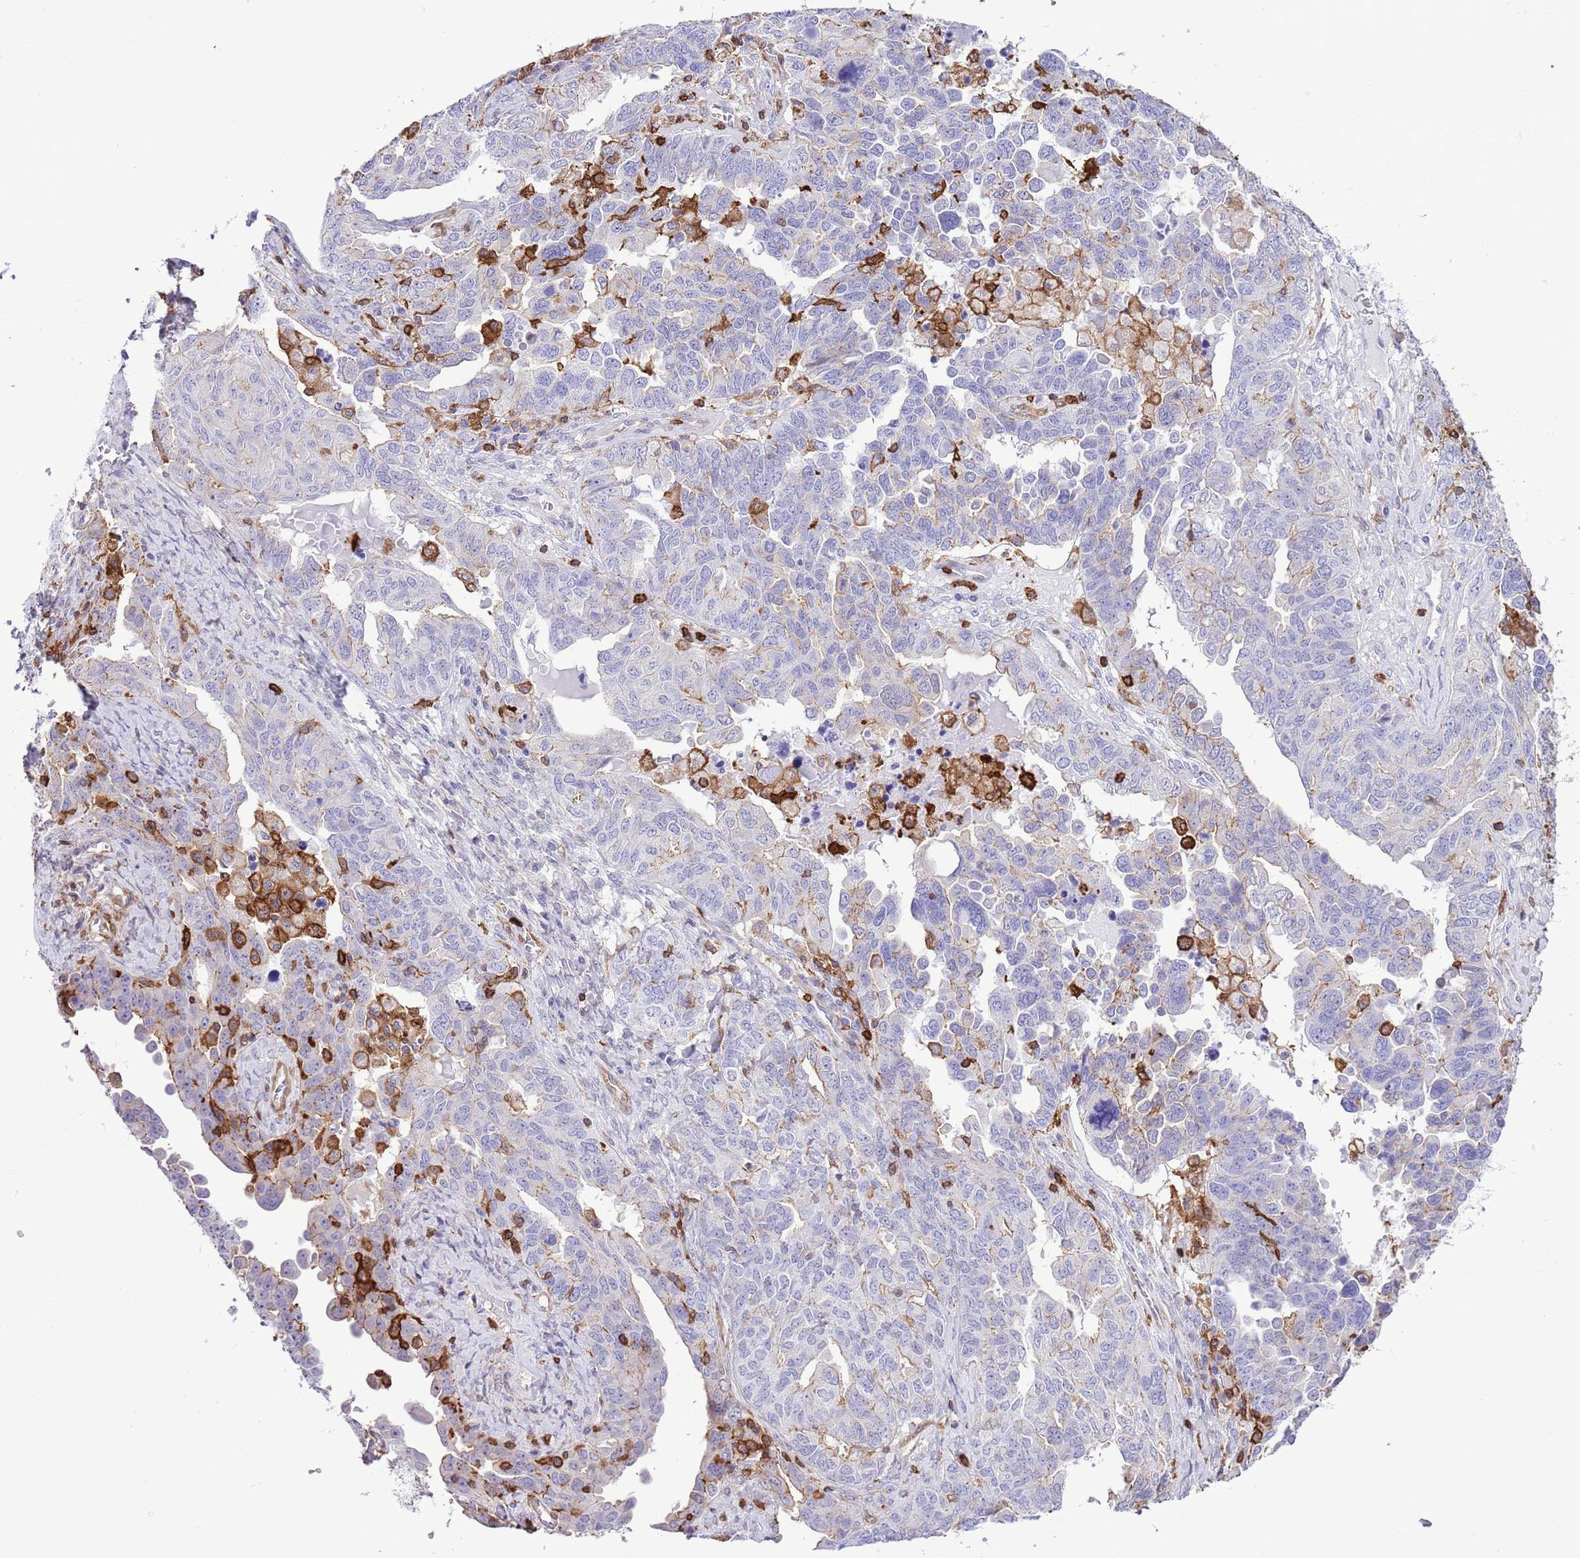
{"staining": {"intensity": "negative", "quantity": "none", "location": "none"}, "tissue": "ovarian cancer", "cell_type": "Tumor cells", "image_type": "cancer", "snomed": [{"axis": "morphology", "description": "Carcinoma, endometroid"}, {"axis": "topography", "description": "Ovary"}], "caption": "Tumor cells are negative for brown protein staining in ovarian cancer (endometroid carcinoma).", "gene": "EFHD2", "patient": {"sex": "female", "age": 62}}